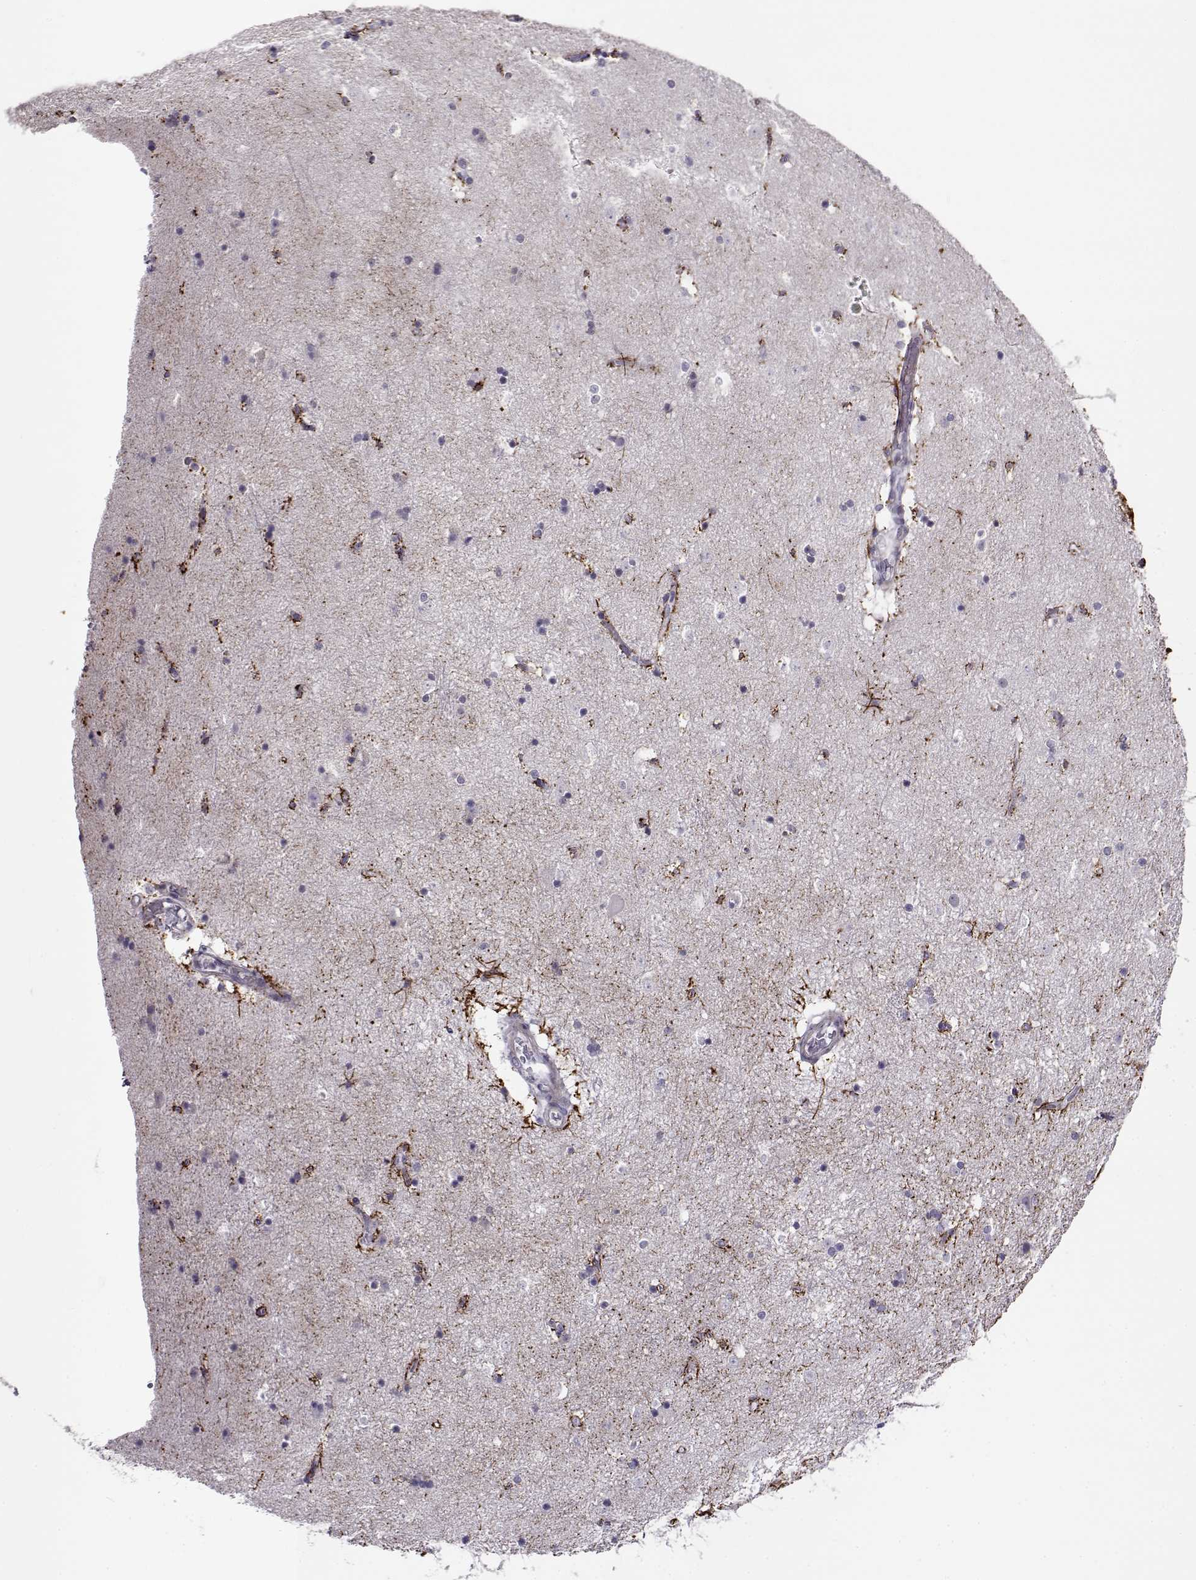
{"staining": {"intensity": "strong", "quantity": "<25%", "location": "cytoplasmic/membranous"}, "tissue": "caudate", "cell_type": "Glial cells", "image_type": "normal", "snomed": [{"axis": "morphology", "description": "Normal tissue, NOS"}, {"axis": "topography", "description": "Lateral ventricle wall"}], "caption": "Protein analysis of normal caudate demonstrates strong cytoplasmic/membranous positivity in approximately <25% of glial cells.", "gene": "NPW", "patient": {"sex": "male", "age": 51}}